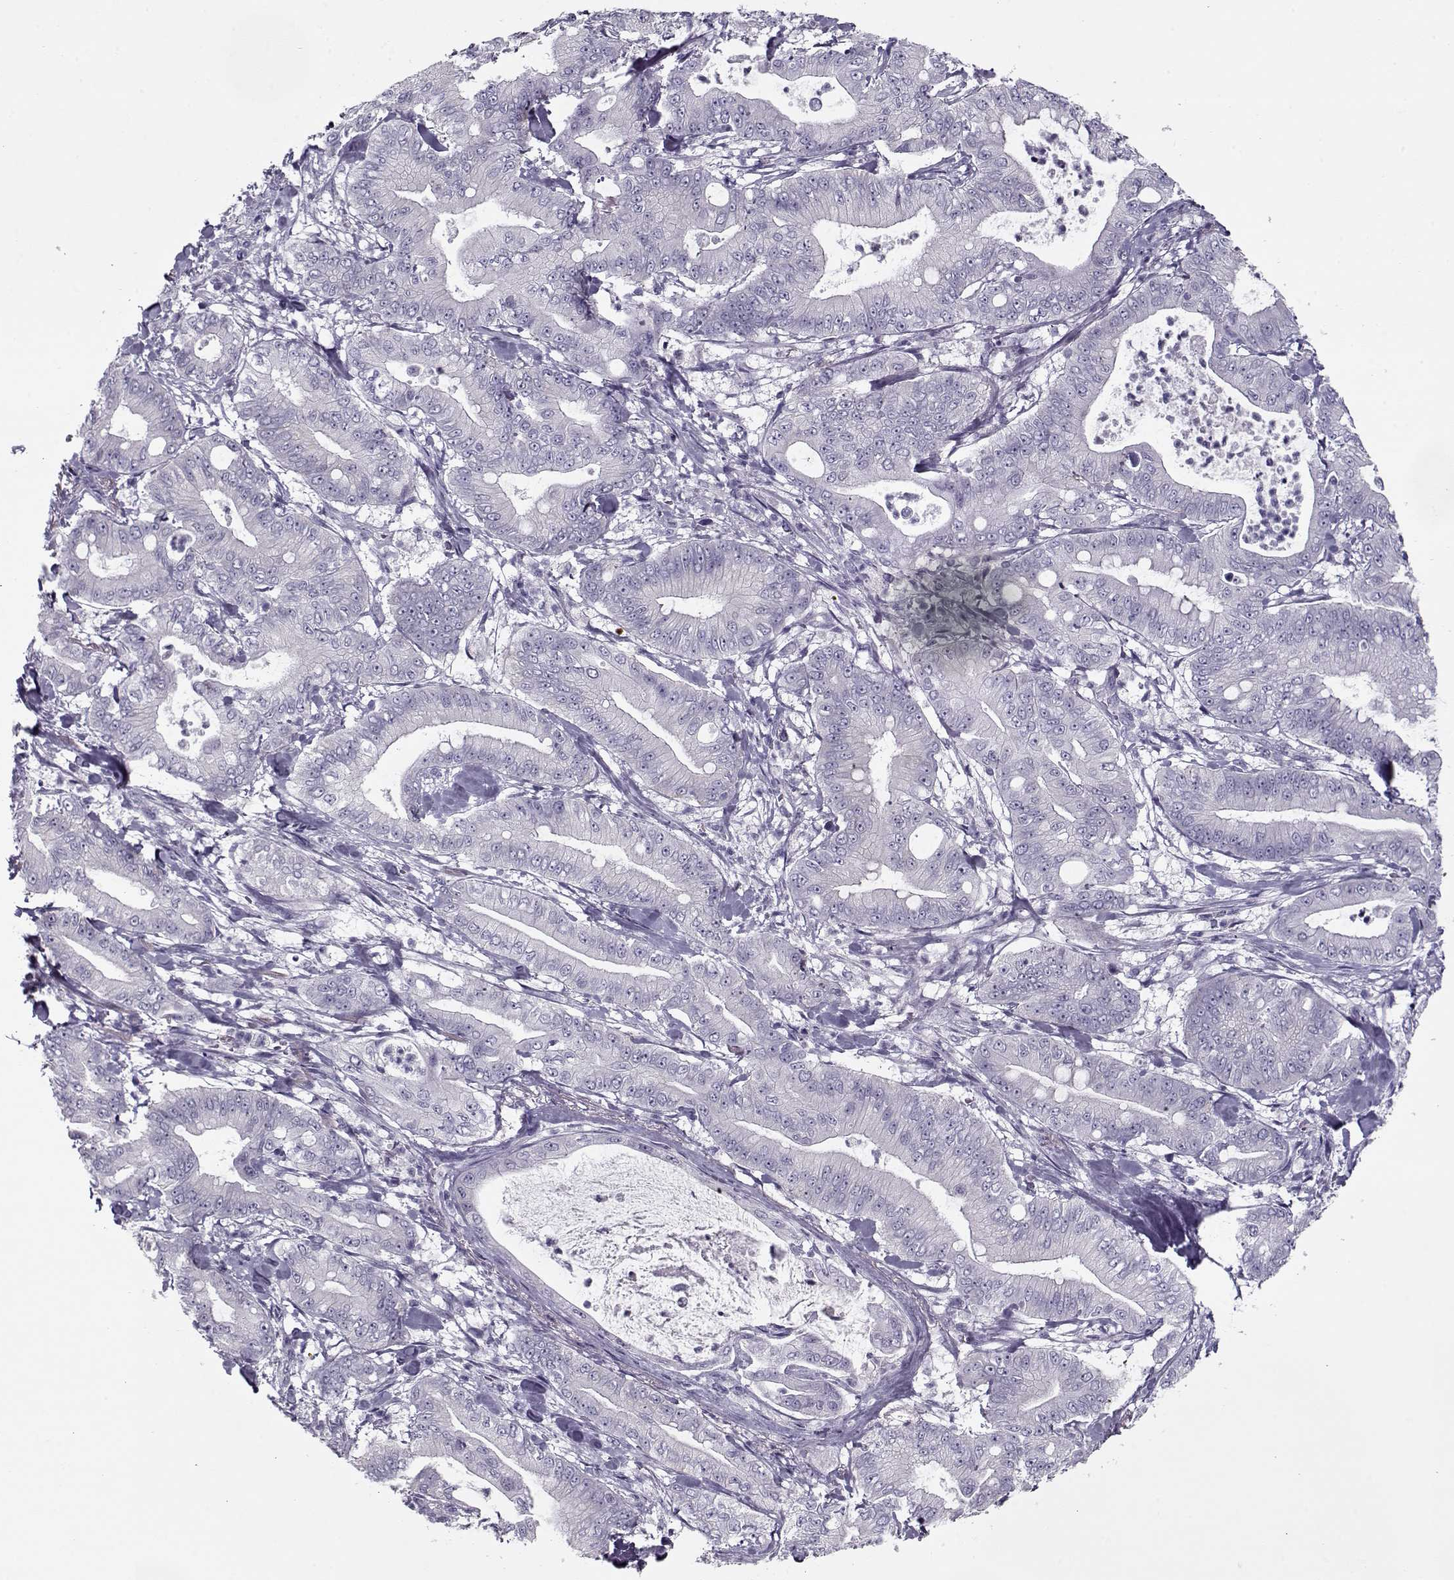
{"staining": {"intensity": "negative", "quantity": "none", "location": "none"}, "tissue": "pancreatic cancer", "cell_type": "Tumor cells", "image_type": "cancer", "snomed": [{"axis": "morphology", "description": "Adenocarcinoma, NOS"}, {"axis": "topography", "description": "Pancreas"}], "caption": "Adenocarcinoma (pancreatic) stained for a protein using immunohistochemistry (IHC) reveals no expression tumor cells.", "gene": "PP2D1", "patient": {"sex": "male", "age": 71}}